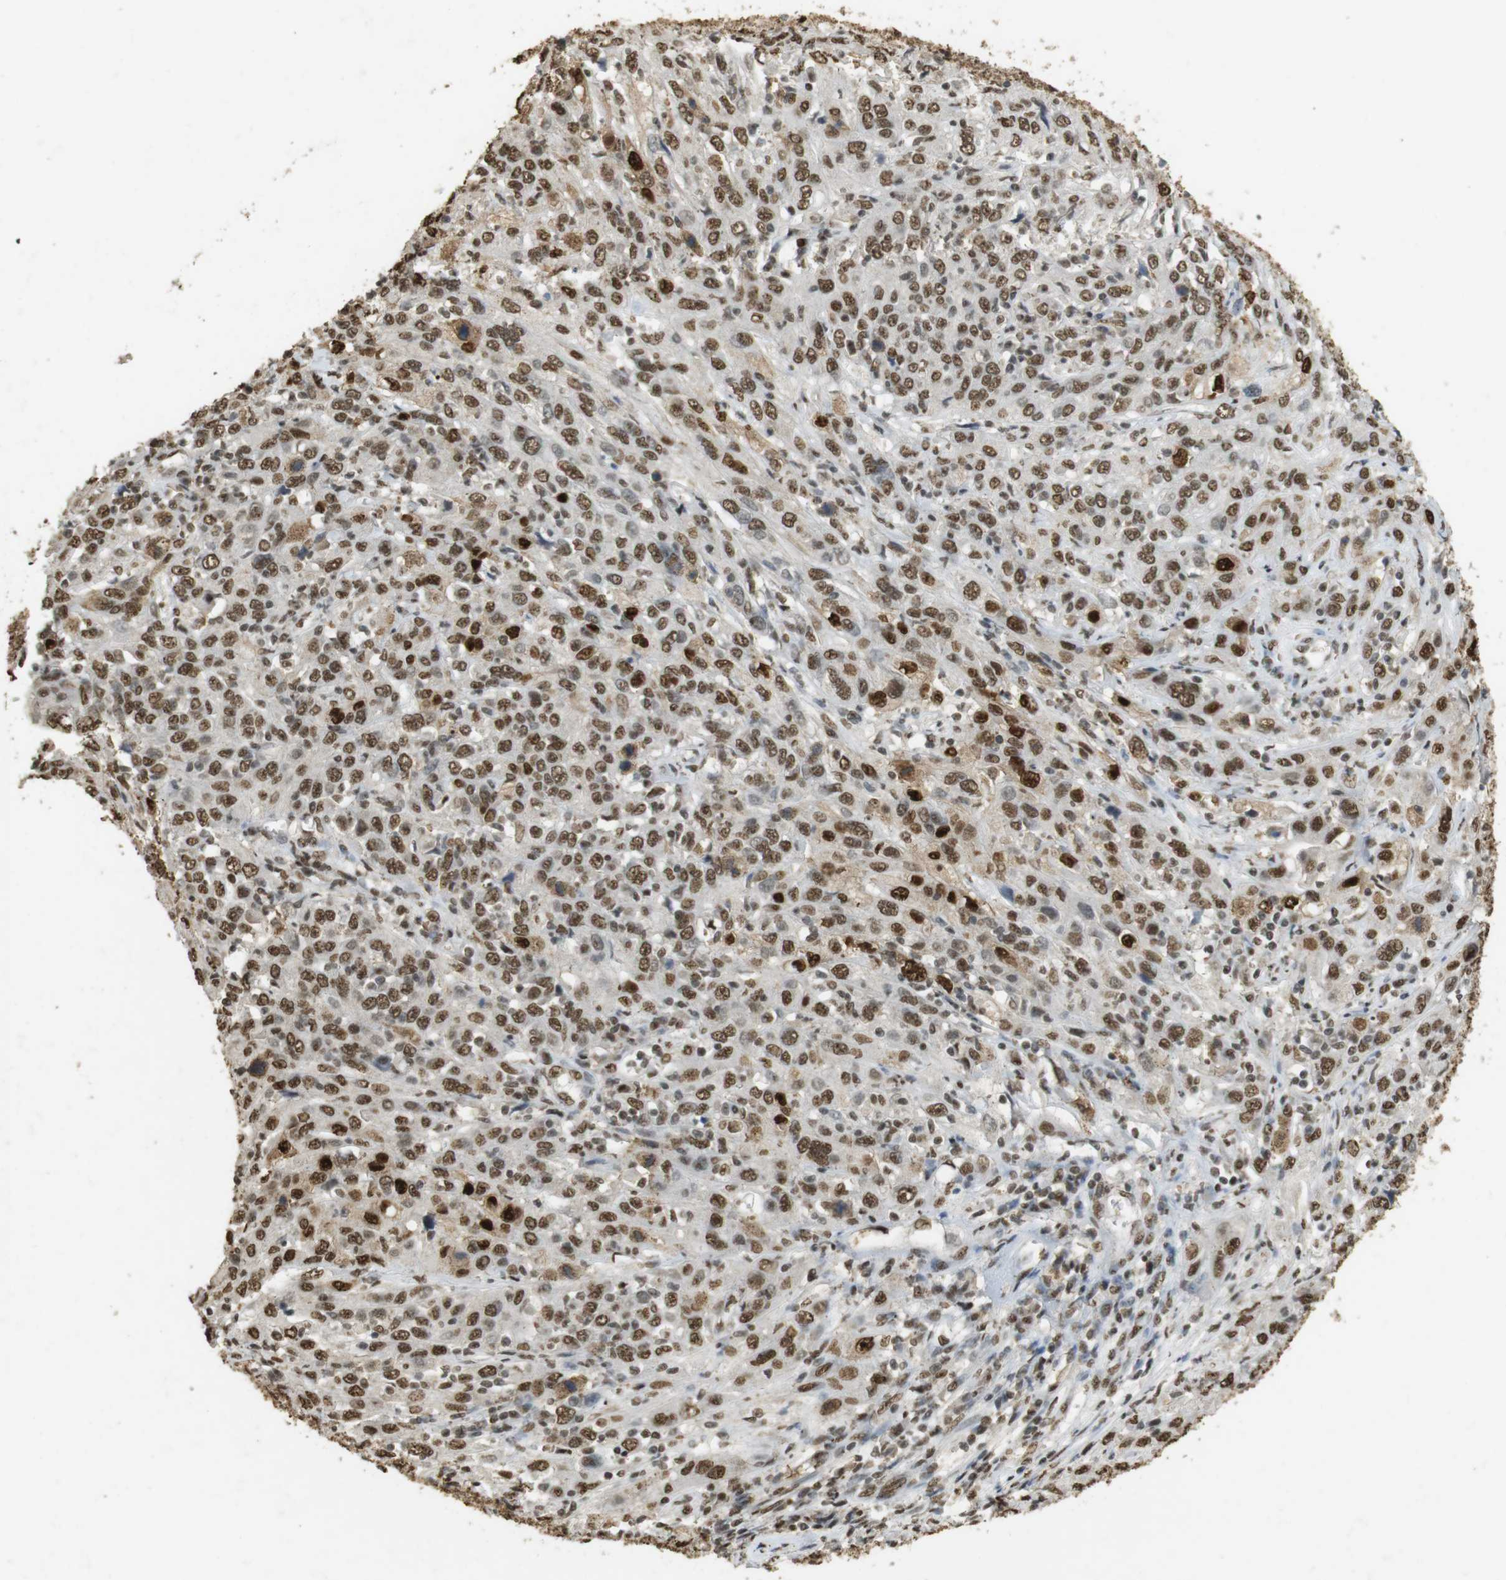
{"staining": {"intensity": "moderate", "quantity": ">75%", "location": "cytoplasmic/membranous,nuclear"}, "tissue": "cervical cancer", "cell_type": "Tumor cells", "image_type": "cancer", "snomed": [{"axis": "morphology", "description": "Squamous cell carcinoma, NOS"}, {"axis": "topography", "description": "Cervix"}], "caption": "An image showing moderate cytoplasmic/membranous and nuclear positivity in about >75% of tumor cells in cervical squamous cell carcinoma, as visualized by brown immunohistochemical staining.", "gene": "GATA4", "patient": {"sex": "female", "age": 46}}